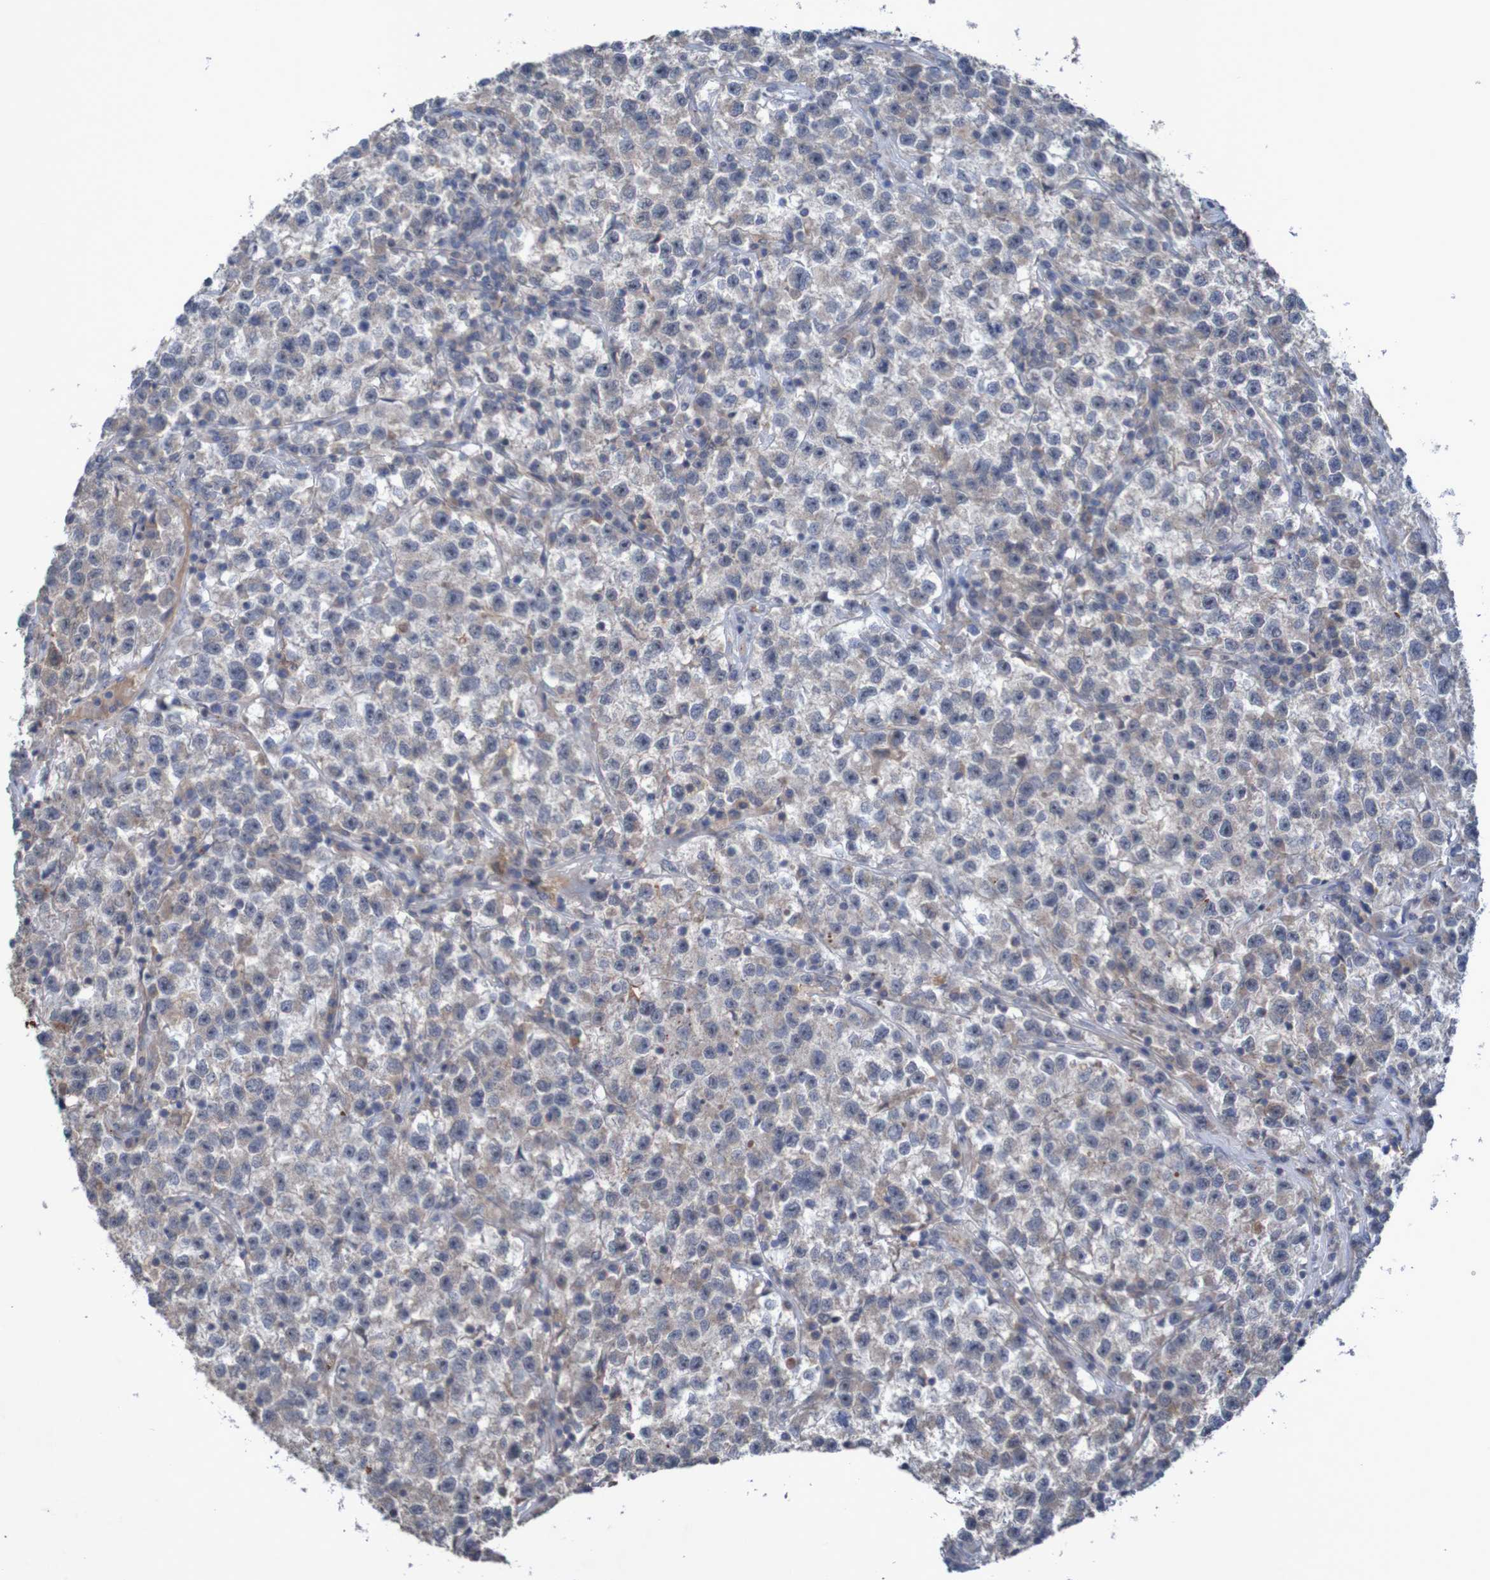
{"staining": {"intensity": "negative", "quantity": "none", "location": "none"}, "tissue": "testis cancer", "cell_type": "Tumor cells", "image_type": "cancer", "snomed": [{"axis": "morphology", "description": "Seminoma, NOS"}, {"axis": "topography", "description": "Testis"}], "caption": "Tumor cells are negative for protein expression in human testis seminoma.", "gene": "ANGPT4", "patient": {"sex": "male", "age": 22}}